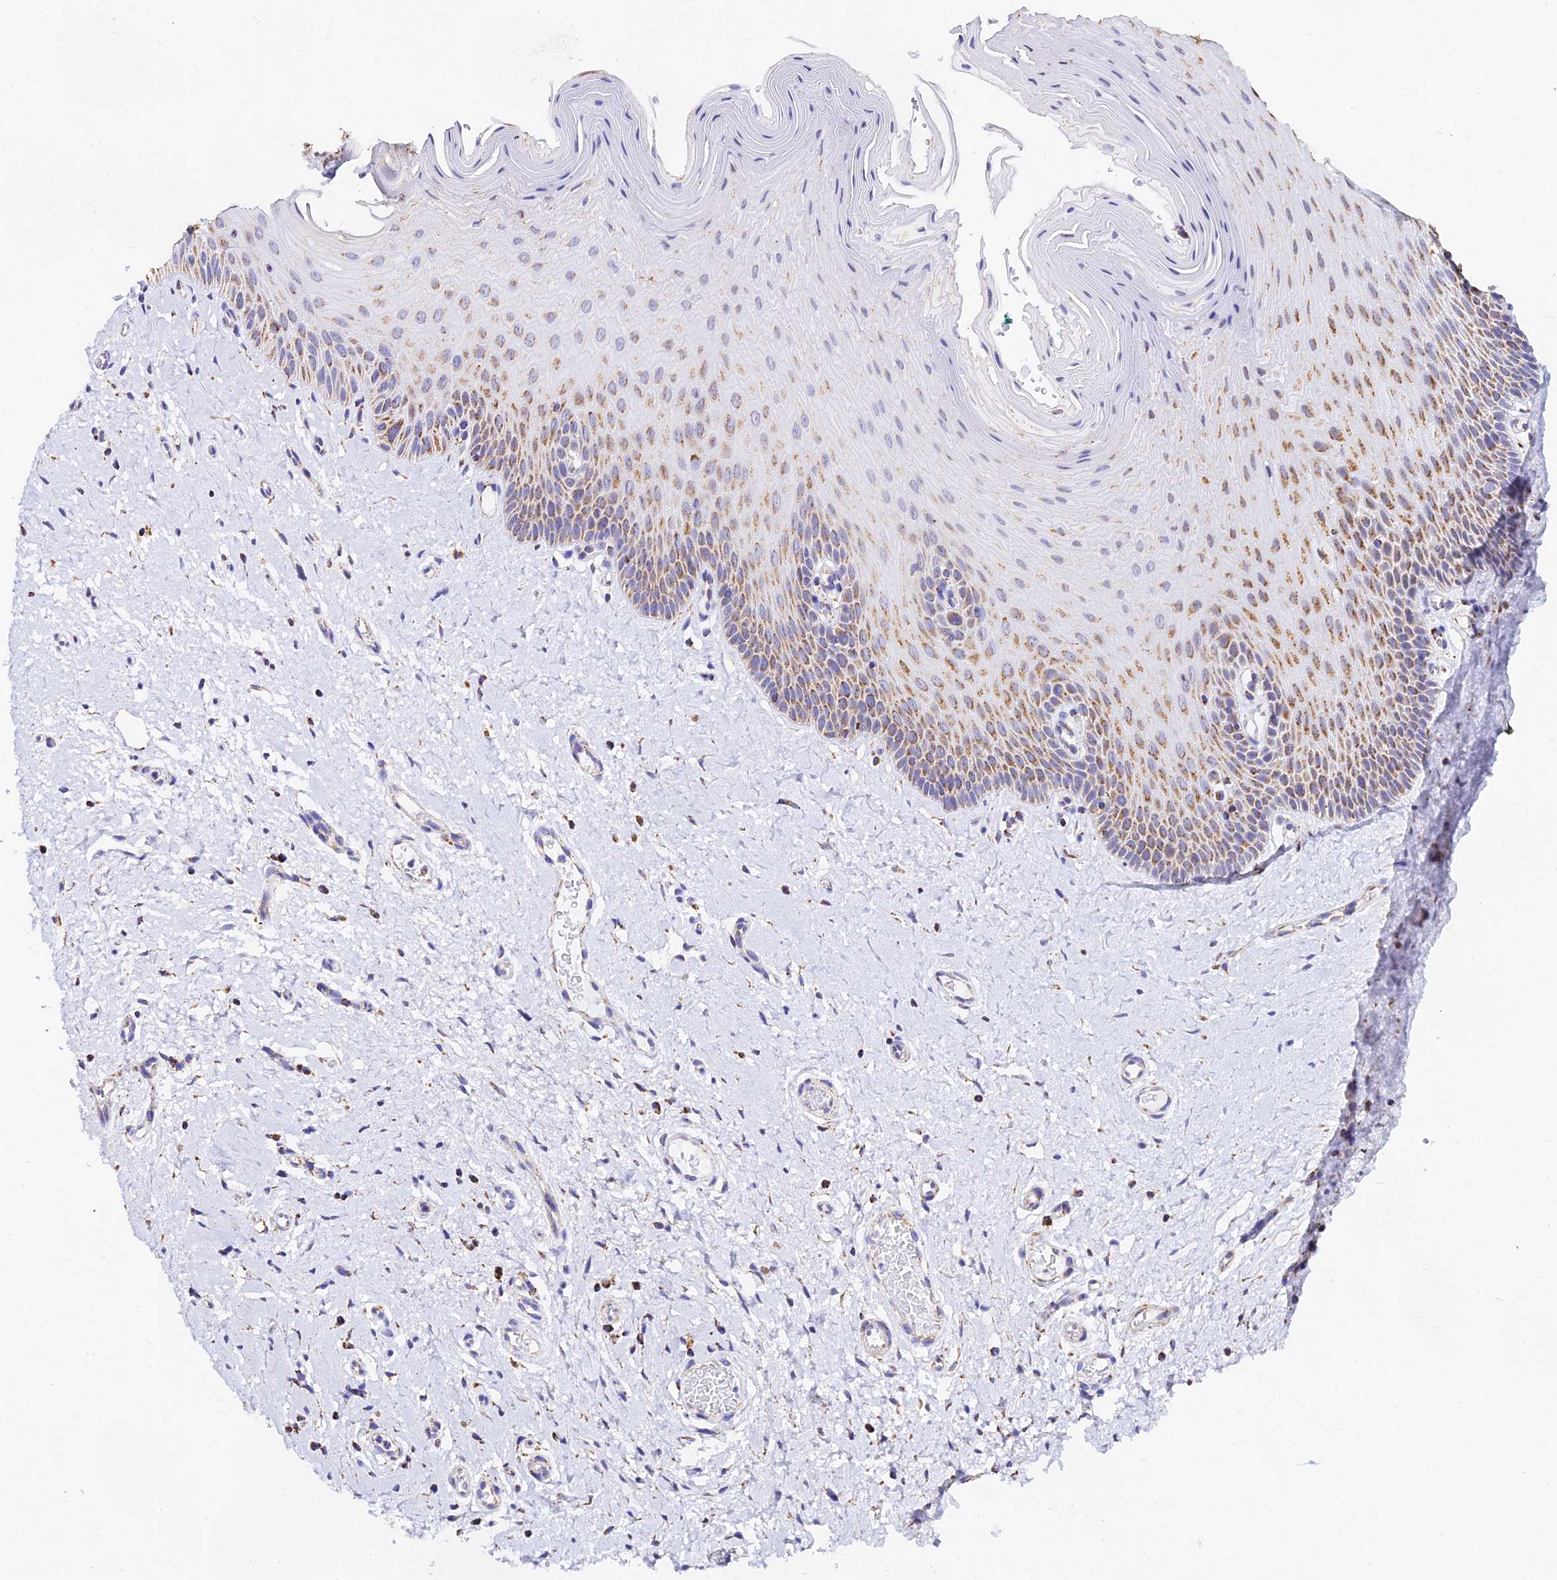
{"staining": {"intensity": "moderate", "quantity": "25%-75%", "location": "cytoplasmic/membranous"}, "tissue": "oral mucosa", "cell_type": "Squamous epithelial cells", "image_type": "normal", "snomed": [{"axis": "morphology", "description": "Normal tissue, NOS"}, {"axis": "topography", "description": "Oral tissue"}, {"axis": "topography", "description": "Tounge, NOS"}], "caption": "High-power microscopy captured an IHC image of benign oral mucosa, revealing moderate cytoplasmic/membranous staining in about 25%-75% of squamous epithelial cells. The staining was performed using DAB, with brown indicating positive protein expression. Nuclei are stained blue with hematoxylin.", "gene": "ATP5PD", "patient": {"sex": "male", "age": 47}}